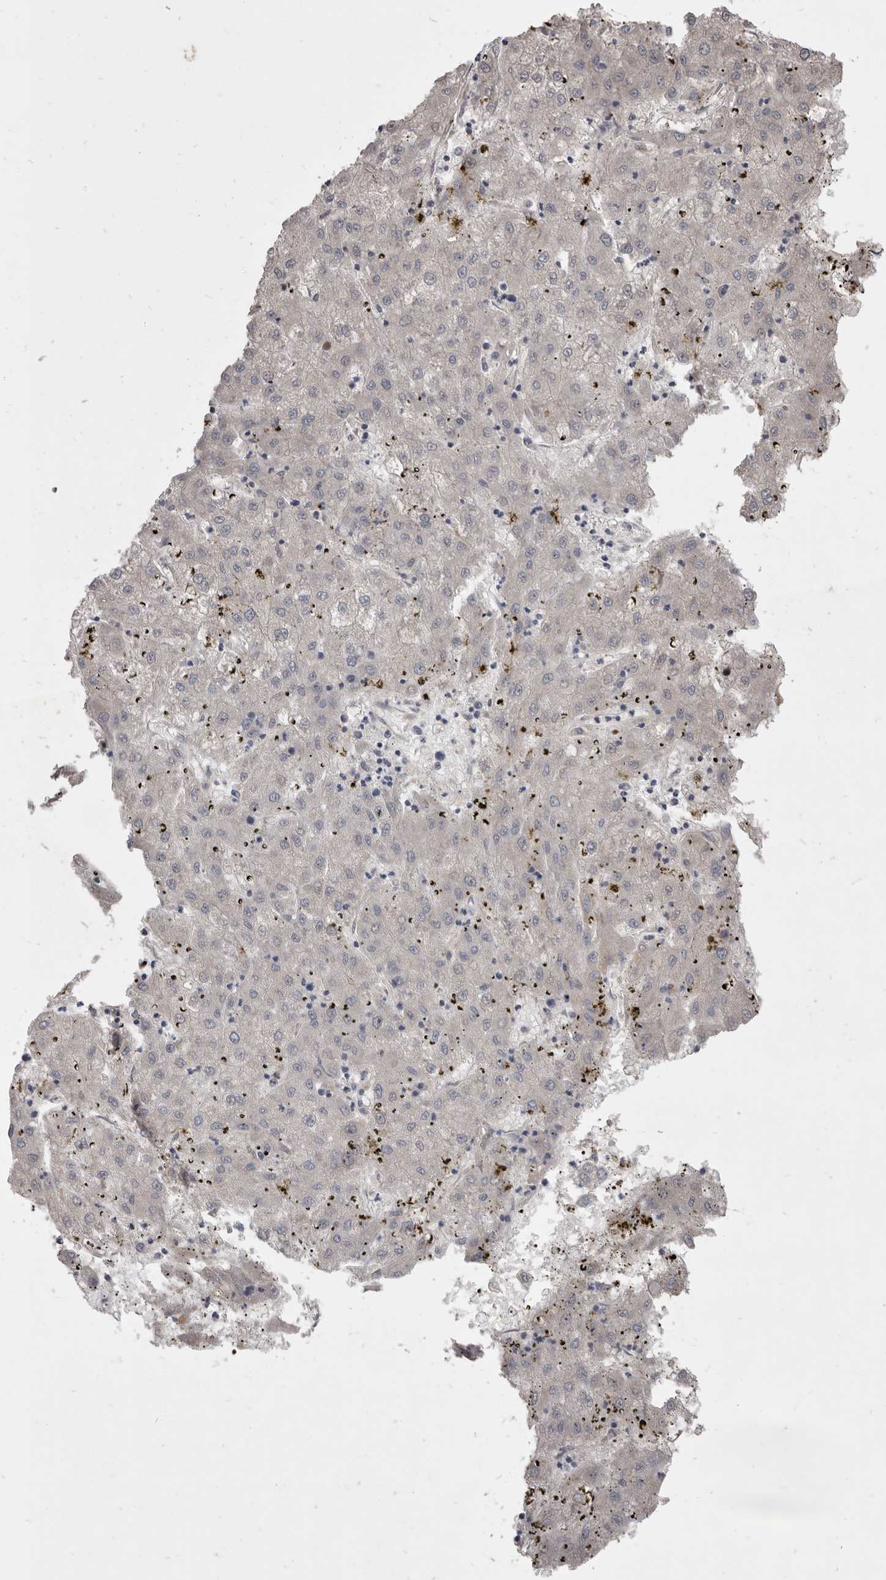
{"staining": {"intensity": "negative", "quantity": "none", "location": "none"}, "tissue": "liver cancer", "cell_type": "Tumor cells", "image_type": "cancer", "snomed": [{"axis": "morphology", "description": "Carcinoma, Hepatocellular, NOS"}, {"axis": "topography", "description": "Liver"}], "caption": "Image shows no significant protein positivity in tumor cells of liver hepatocellular carcinoma.", "gene": "VPS45", "patient": {"sex": "male", "age": 72}}